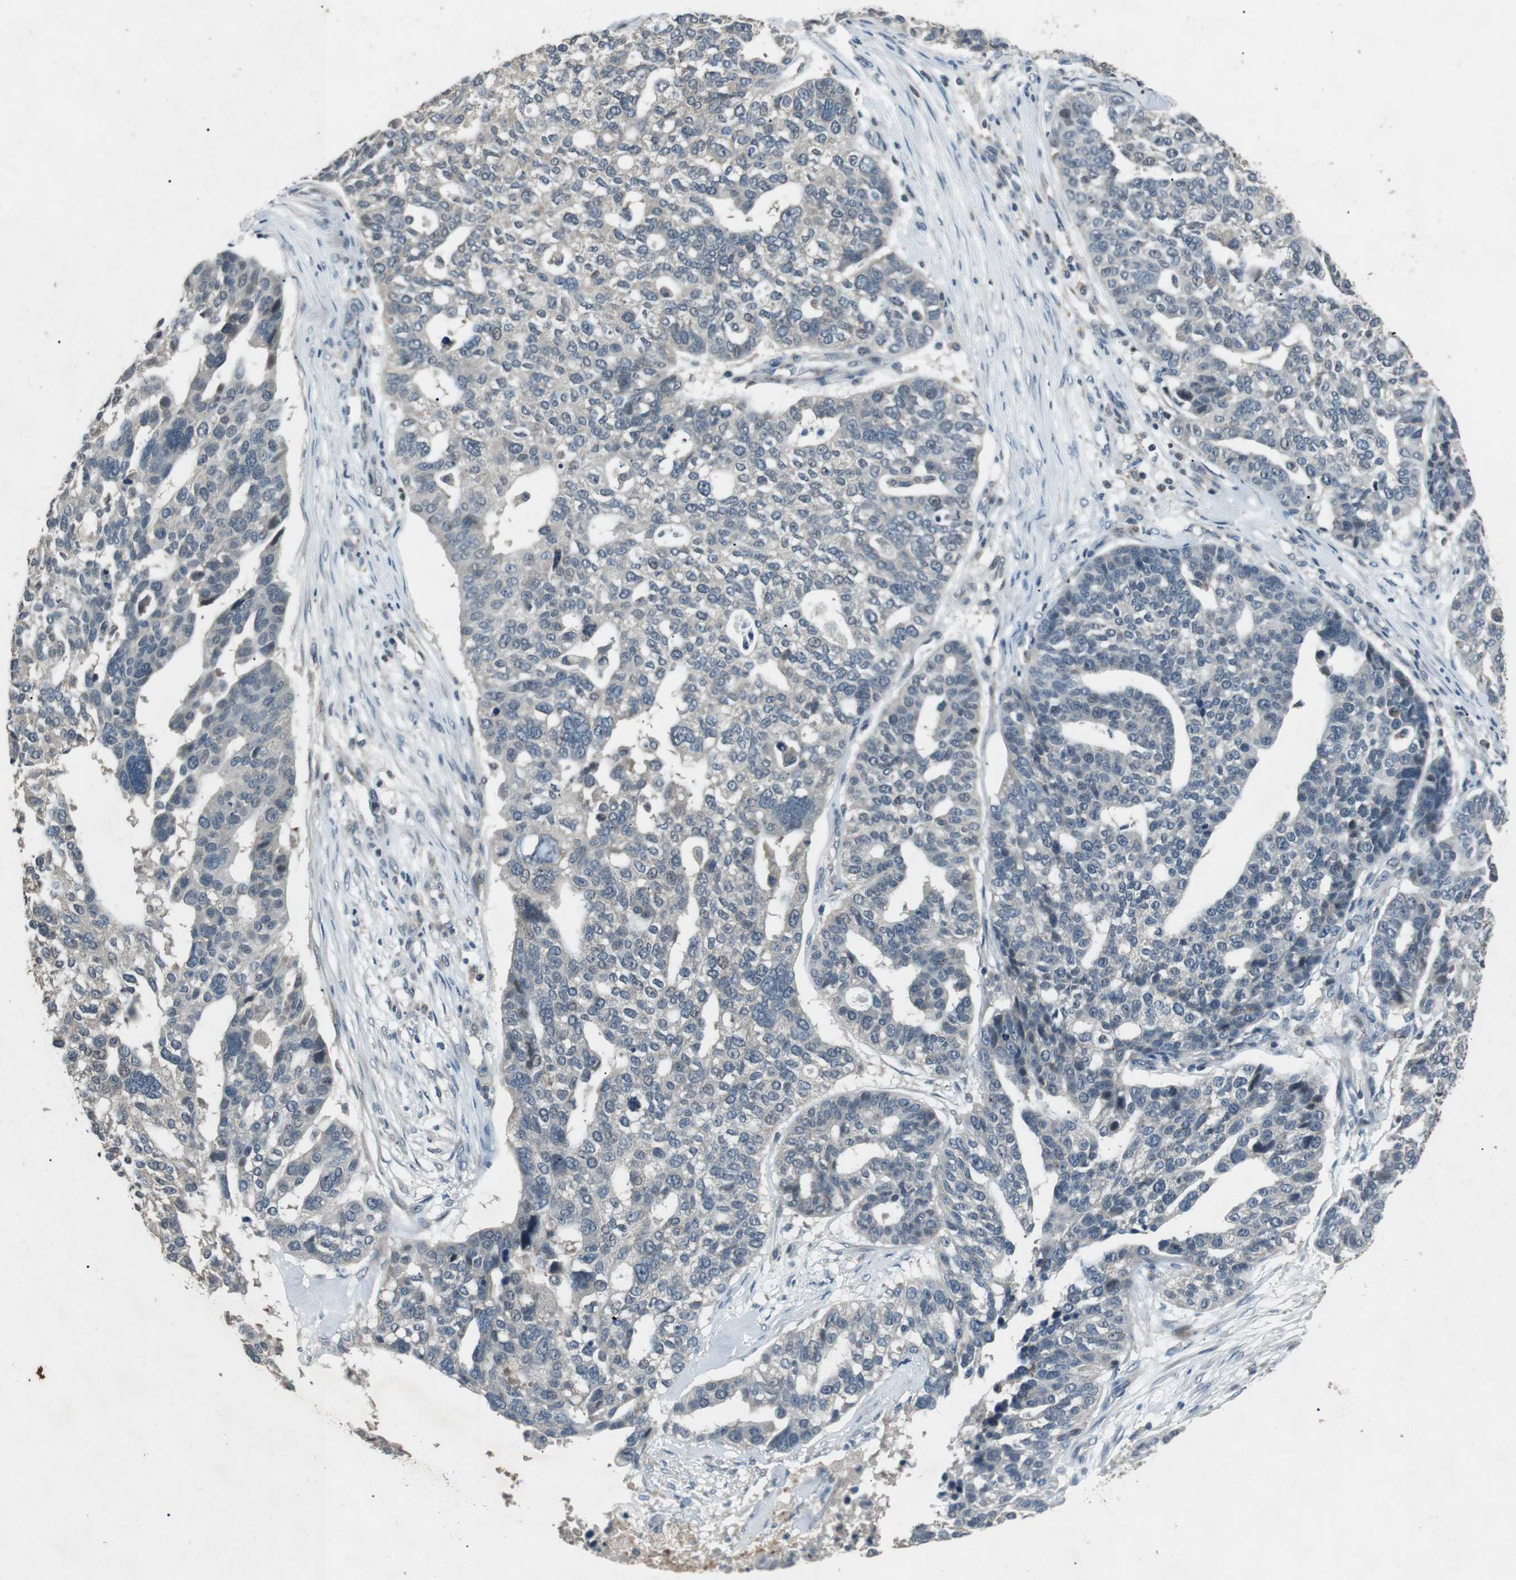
{"staining": {"intensity": "negative", "quantity": "none", "location": "none"}, "tissue": "ovarian cancer", "cell_type": "Tumor cells", "image_type": "cancer", "snomed": [{"axis": "morphology", "description": "Cystadenocarcinoma, serous, NOS"}, {"axis": "topography", "description": "Ovary"}], "caption": "Tumor cells are negative for protein expression in human ovarian cancer.", "gene": "NEK7", "patient": {"sex": "female", "age": 59}}